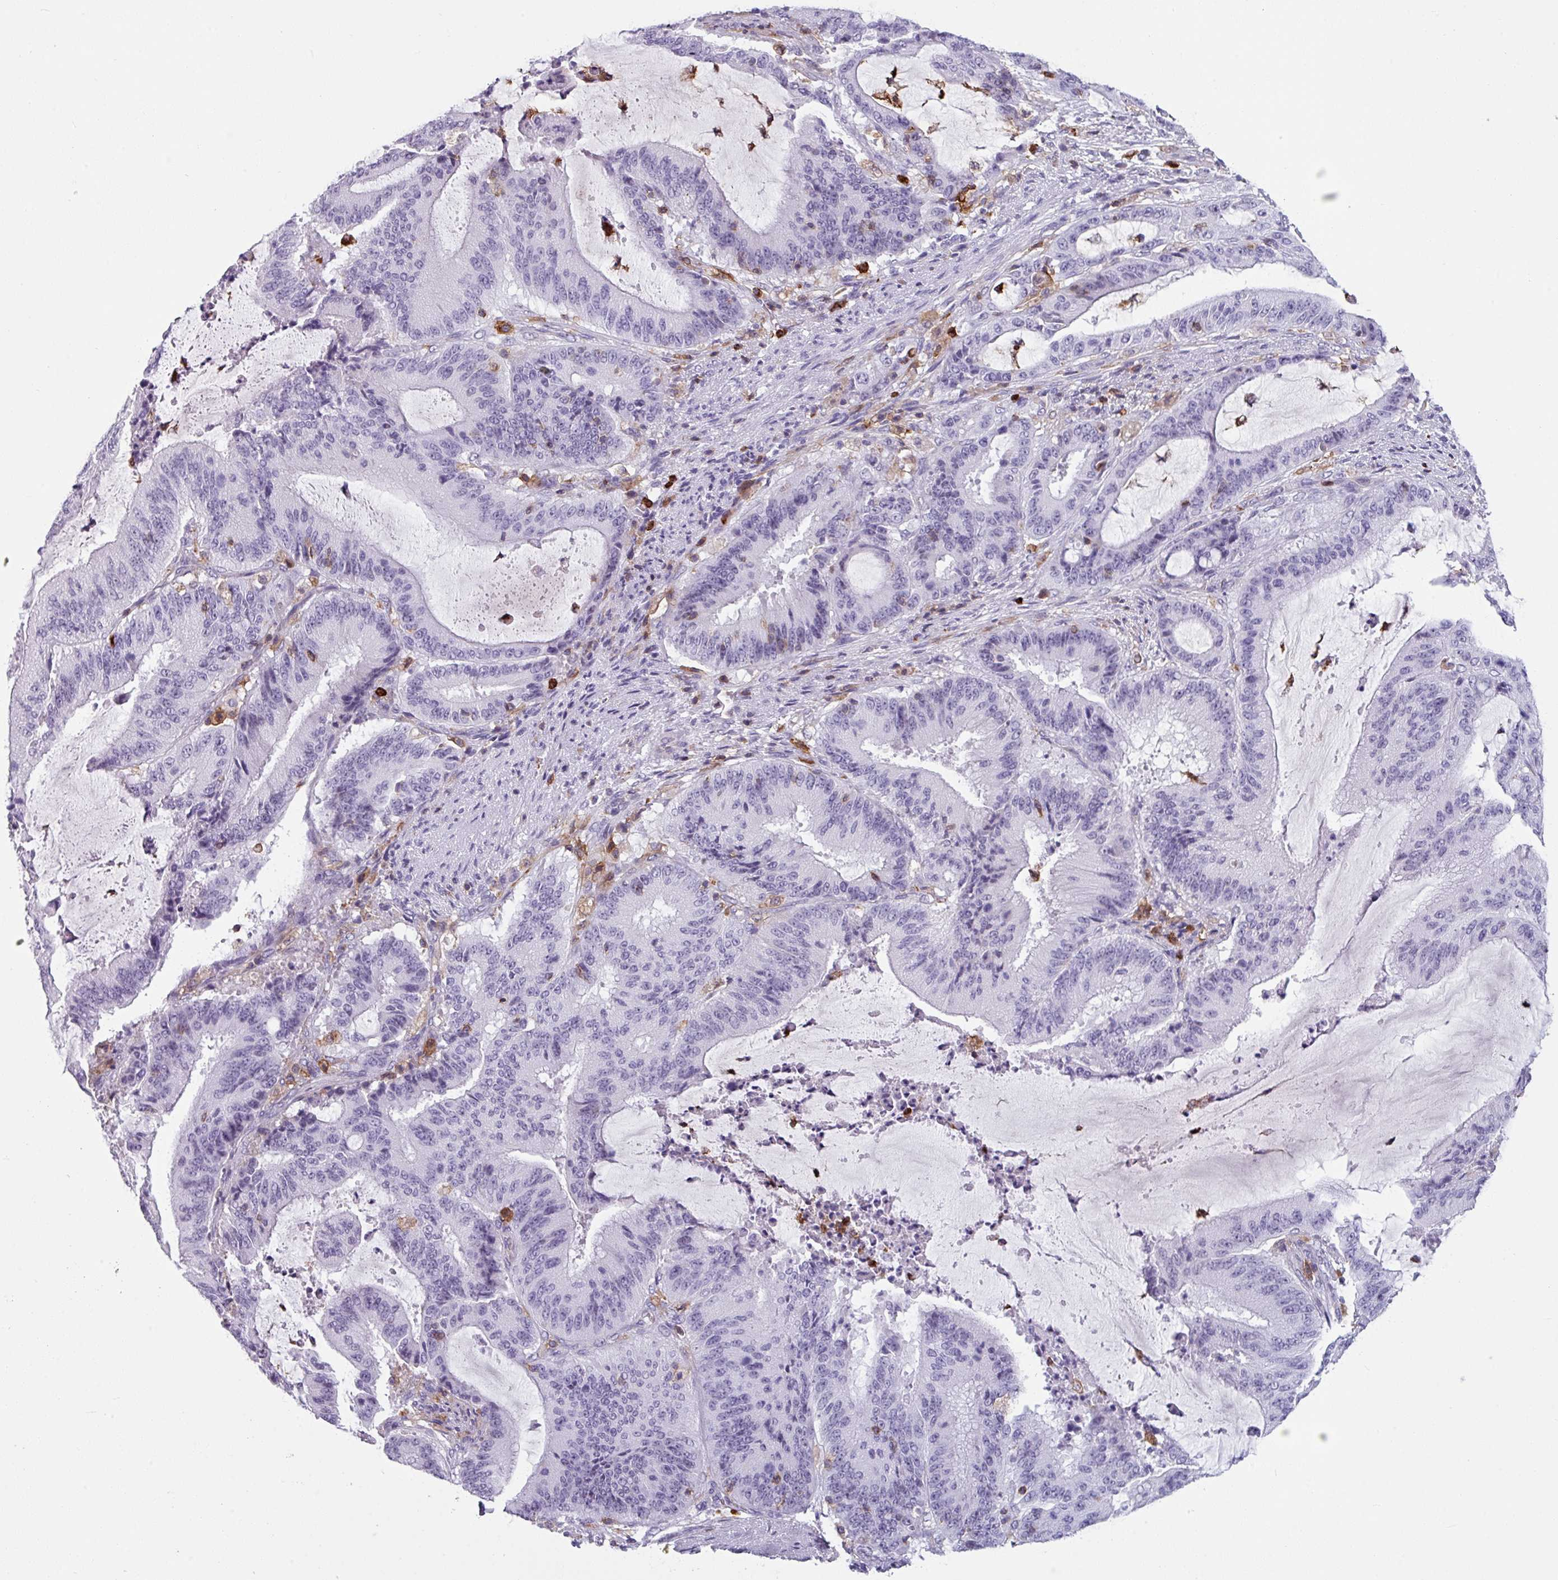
{"staining": {"intensity": "negative", "quantity": "none", "location": "none"}, "tissue": "liver cancer", "cell_type": "Tumor cells", "image_type": "cancer", "snomed": [{"axis": "morphology", "description": "Normal tissue, NOS"}, {"axis": "morphology", "description": "Cholangiocarcinoma"}, {"axis": "topography", "description": "Liver"}, {"axis": "topography", "description": "Peripheral nerve tissue"}], "caption": "High magnification brightfield microscopy of liver cholangiocarcinoma stained with DAB (brown) and counterstained with hematoxylin (blue): tumor cells show no significant staining. (Brightfield microscopy of DAB IHC at high magnification).", "gene": "EXOSC5", "patient": {"sex": "female", "age": 73}}